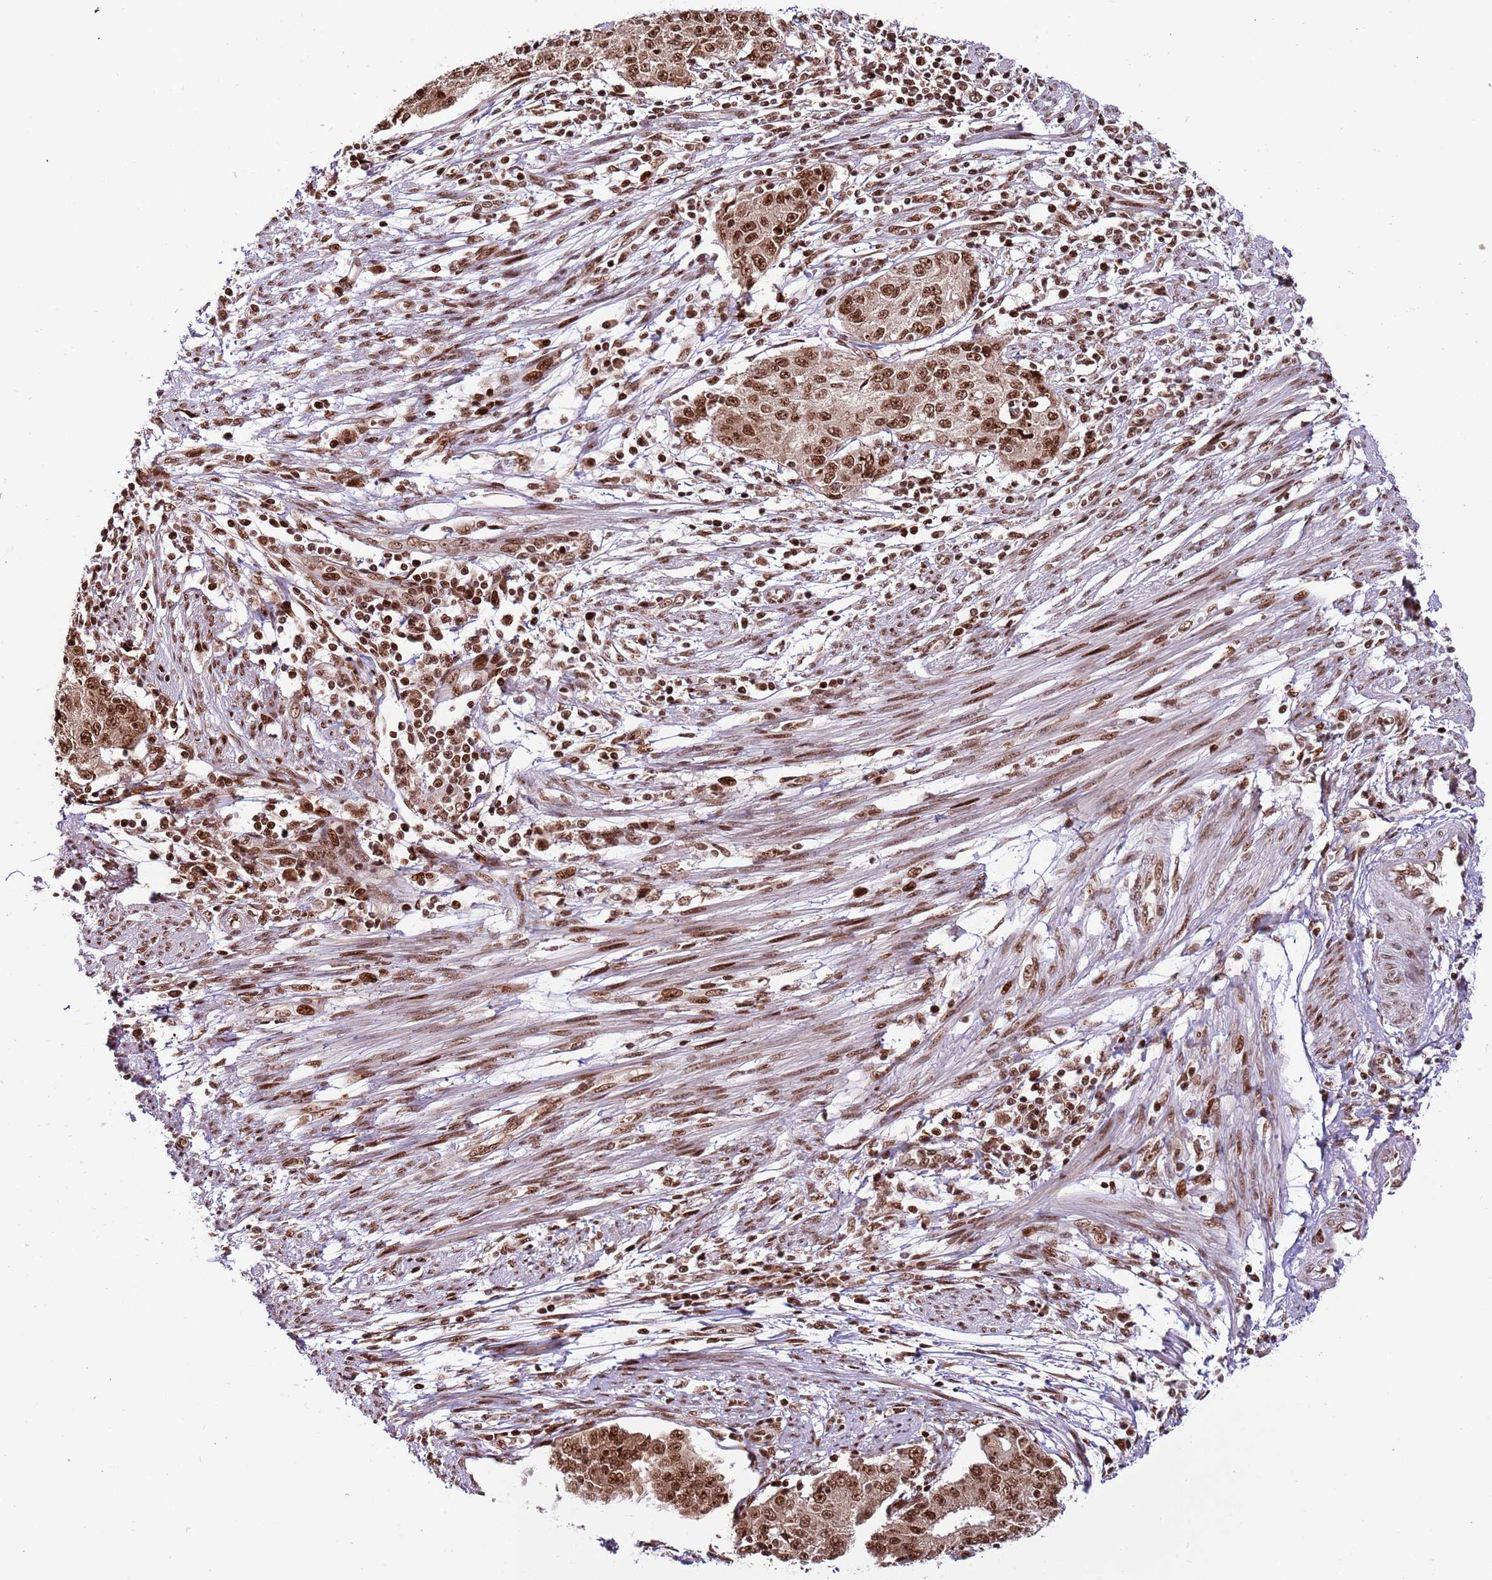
{"staining": {"intensity": "moderate", "quantity": ">75%", "location": "nuclear"}, "tissue": "endometrial cancer", "cell_type": "Tumor cells", "image_type": "cancer", "snomed": [{"axis": "morphology", "description": "Adenocarcinoma, NOS"}, {"axis": "topography", "description": "Endometrium"}], "caption": "A high-resolution image shows immunohistochemistry staining of endometrial cancer (adenocarcinoma), which displays moderate nuclear positivity in about >75% of tumor cells. The protein of interest is shown in brown color, while the nuclei are stained blue.", "gene": "RIF1", "patient": {"sex": "female", "age": 56}}